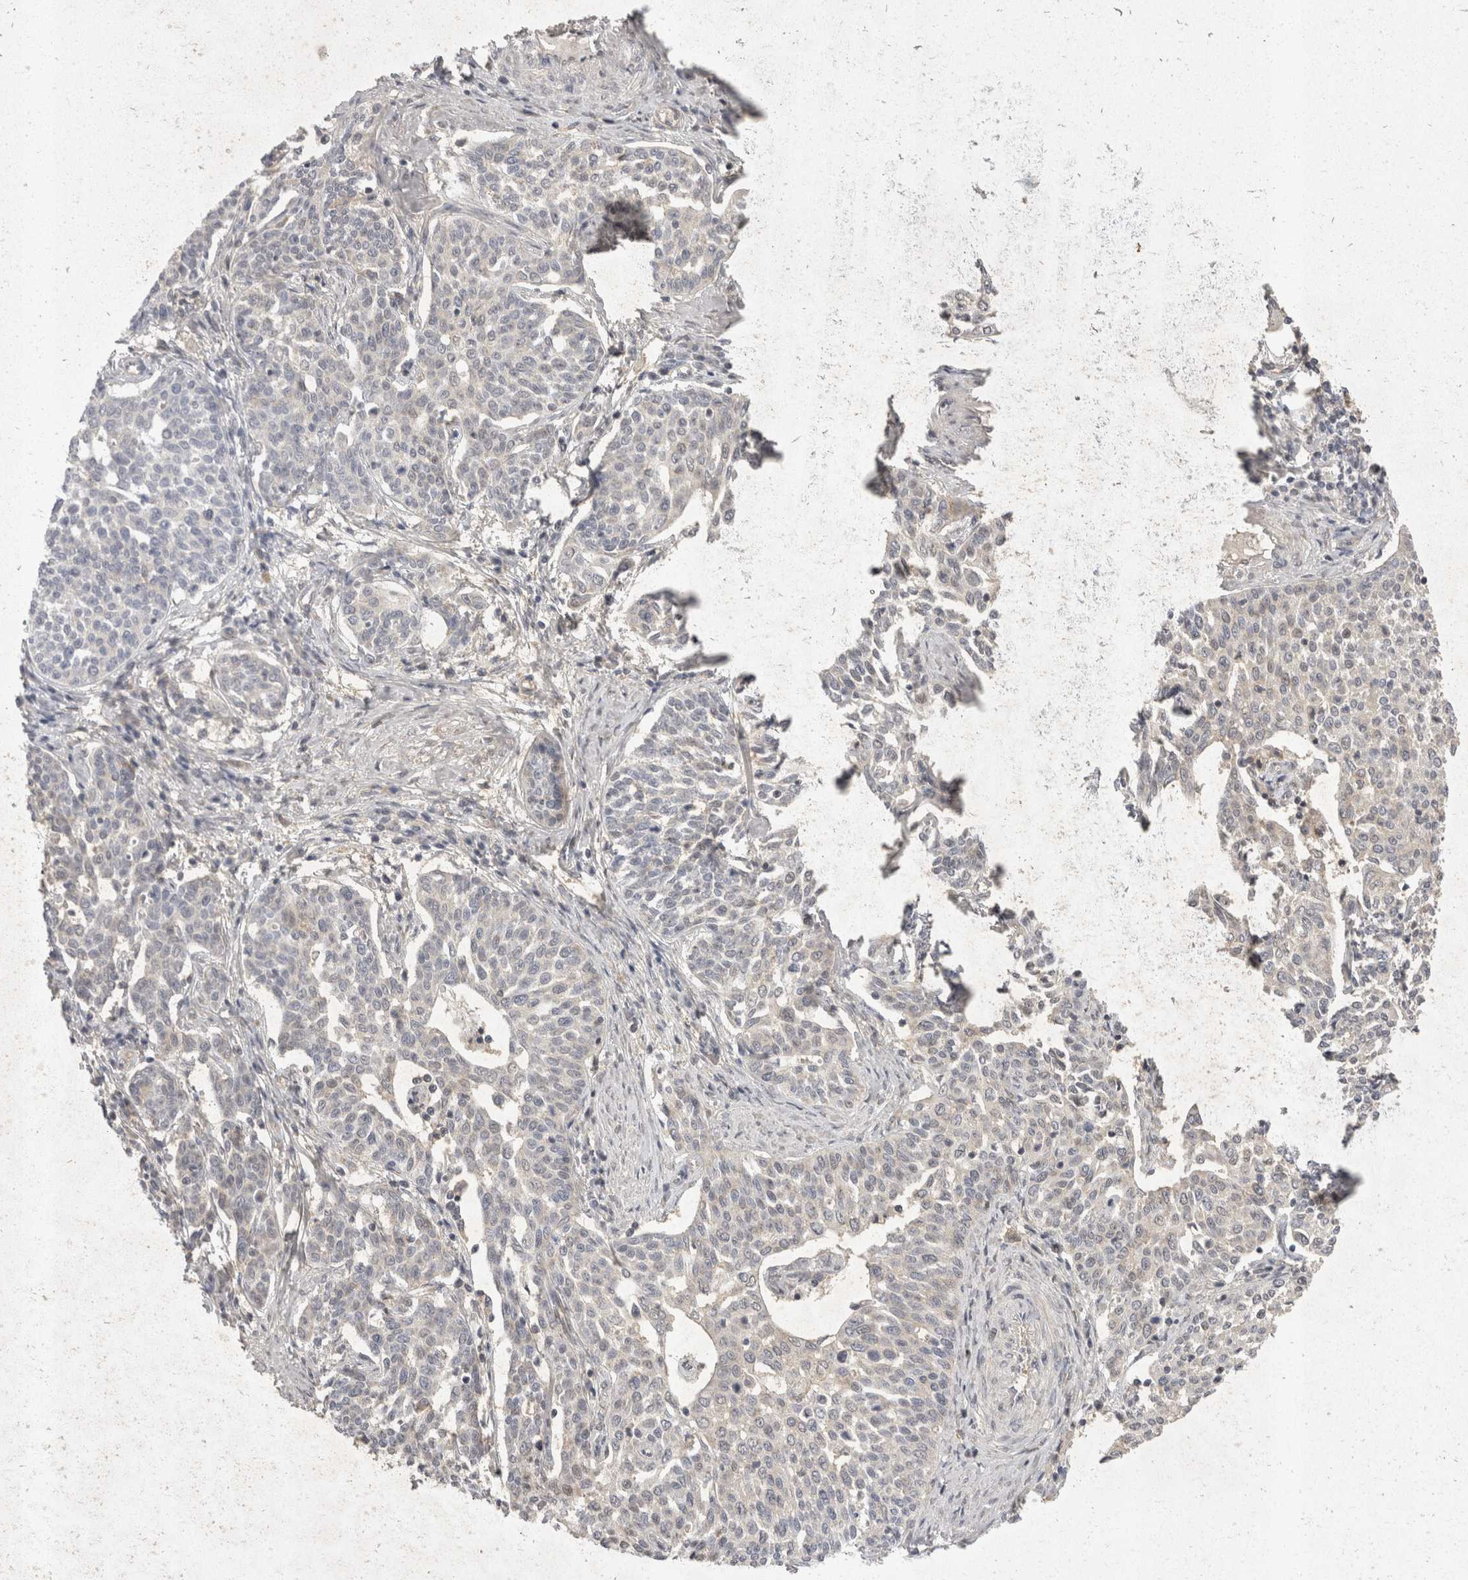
{"staining": {"intensity": "weak", "quantity": "<25%", "location": "cytoplasmic/membranous"}, "tissue": "cervical cancer", "cell_type": "Tumor cells", "image_type": "cancer", "snomed": [{"axis": "morphology", "description": "Squamous cell carcinoma, NOS"}, {"axis": "topography", "description": "Cervix"}], "caption": "Tumor cells show no significant protein positivity in cervical squamous cell carcinoma. (Immunohistochemistry (ihc), brightfield microscopy, high magnification).", "gene": "EIF4G3", "patient": {"sex": "female", "age": 34}}